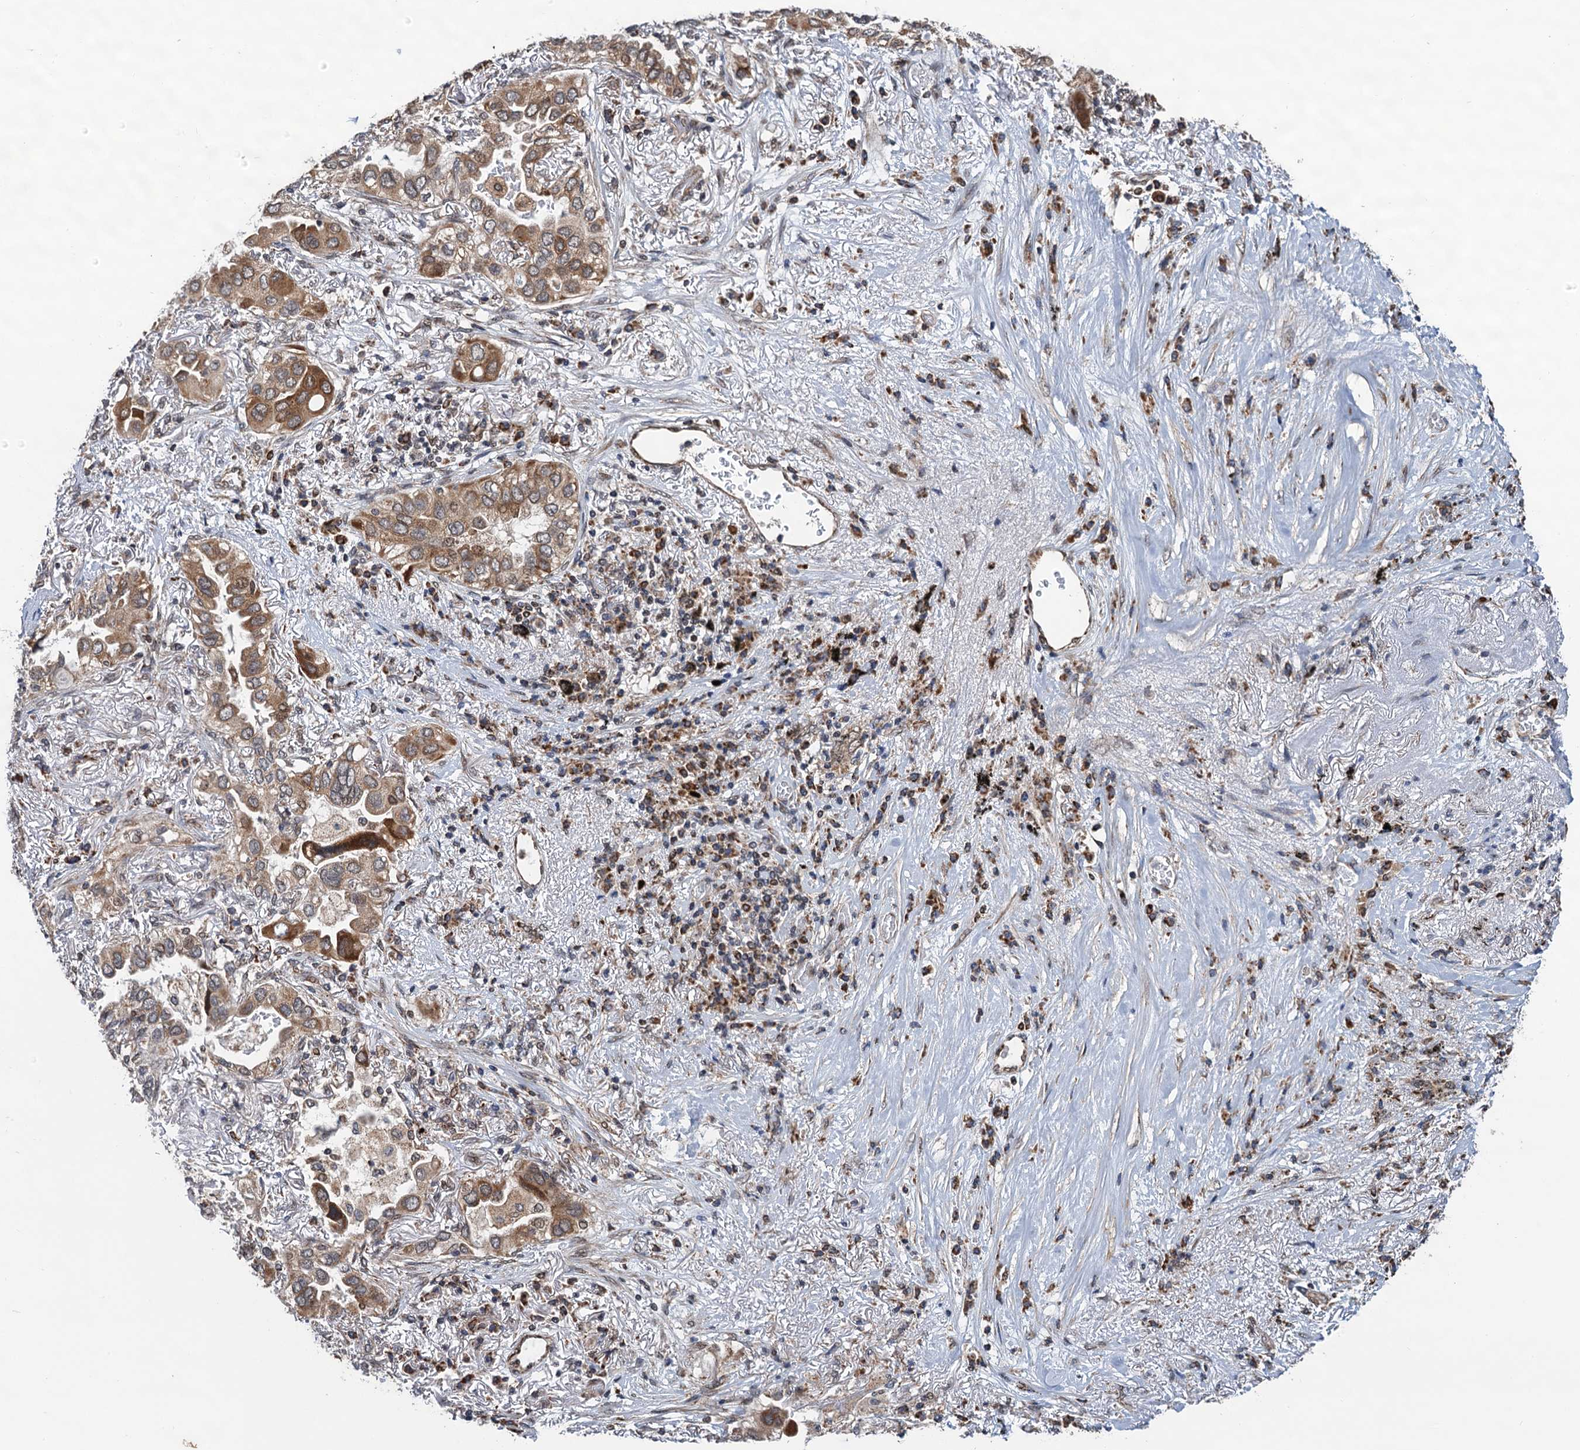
{"staining": {"intensity": "moderate", "quantity": ">75%", "location": "cytoplasmic/membranous"}, "tissue": "lung cancer", "cell_type": "Tumor cells", "image_type": "cancer", "snomed": [{"axis": "morphology", "description": "Adenocarcinoma, NOS"}, {"axis": "topography", "description": "Lung"}], "caption": "Immunohistochemistry staining of lung cancer (adenocarcinoma), which shows medium levels of moderate cytoplasmic/membranous positivity in approximately >75% of tumor cells indicating moderate cytoplasmic/membranous protein positivity. The staining was performed using DAB (3,3'-diaminobenzidine) (brown) for protein detection and nuclei were counterstained in hematoxylin (blue).", "gene": "CMPK2", "patient": {"sex": "female", "age": 76}}